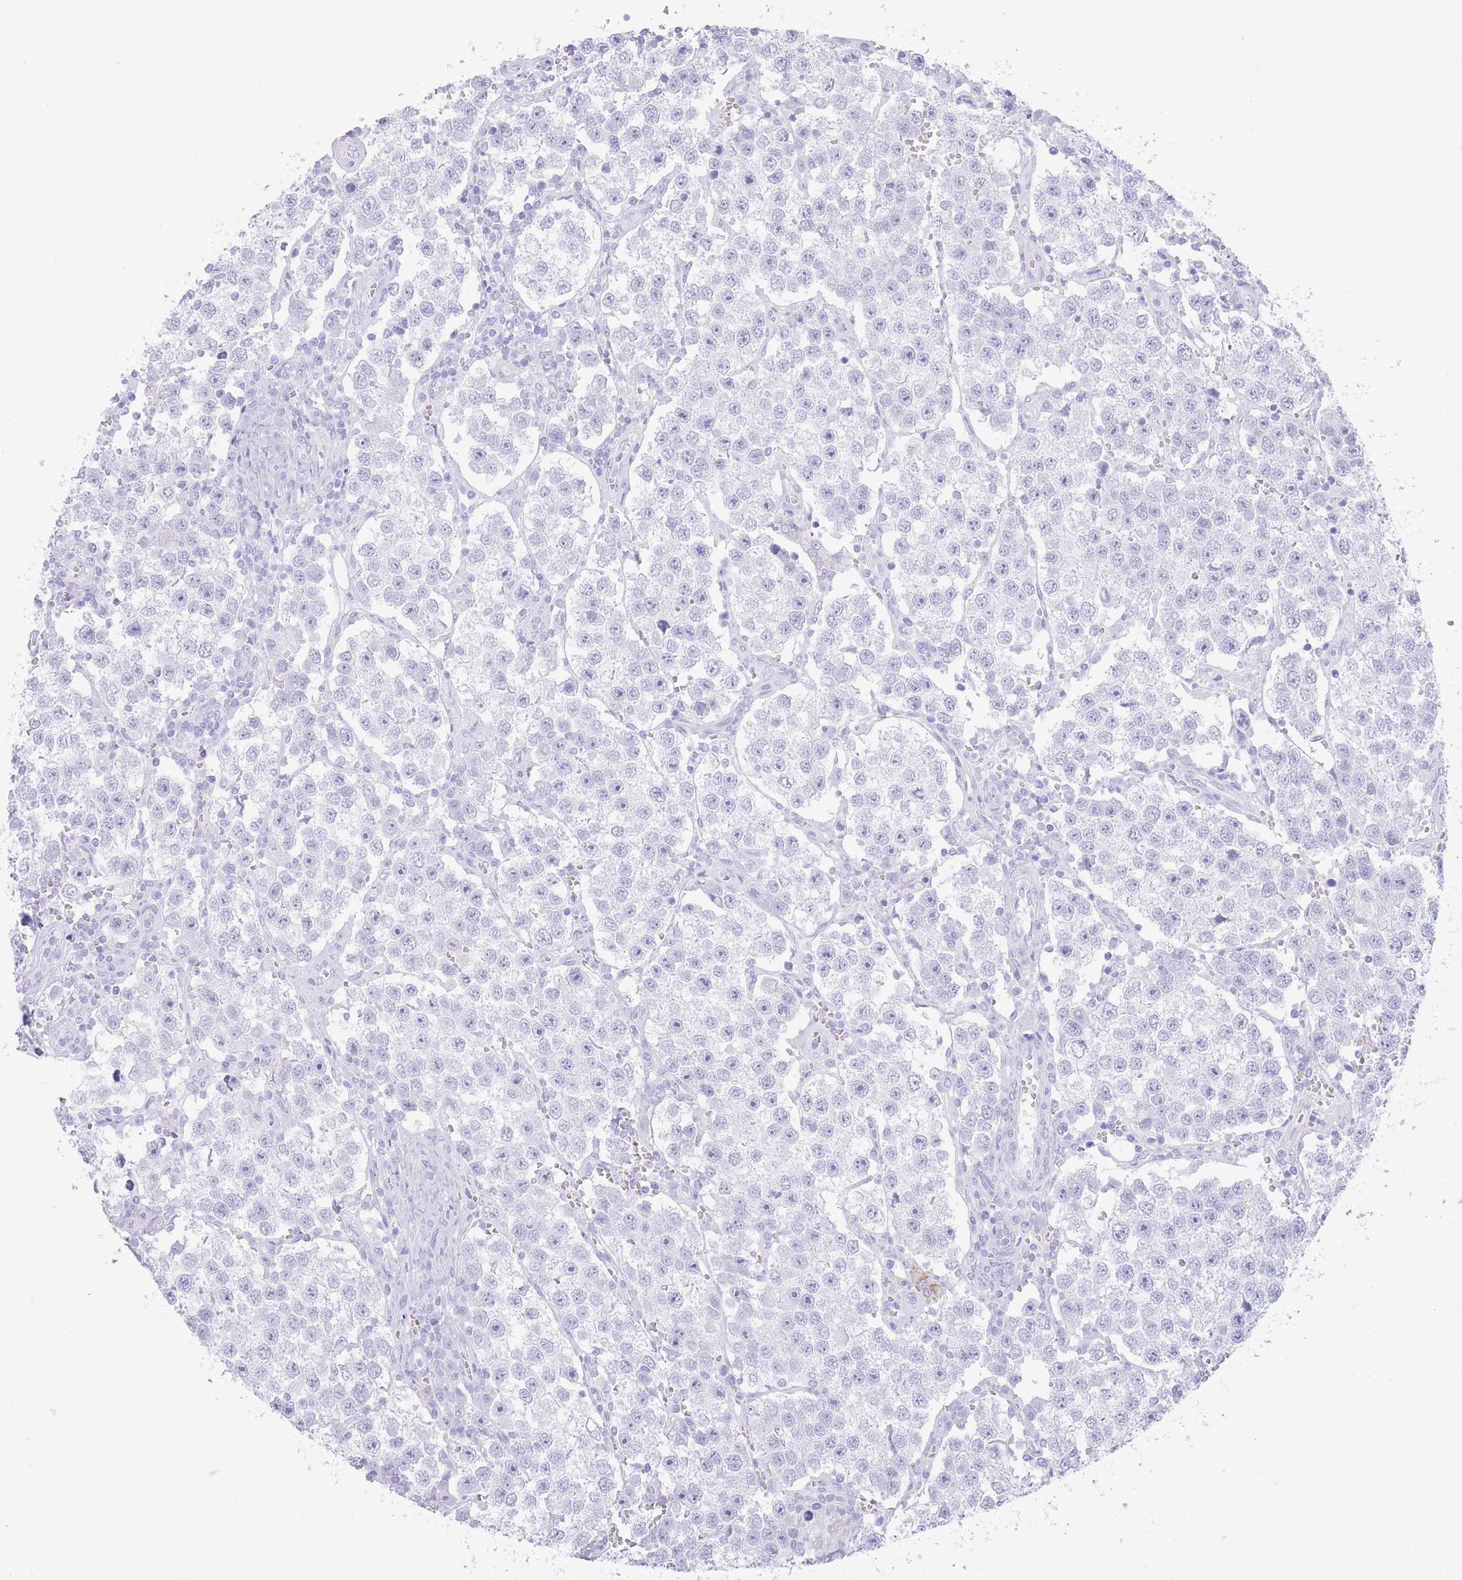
{"staining": {"intensity": "negative", "quantity": "none", "location": "none"}, "tissue": "testis cancer", "cell_type": "Tumor cells", "image_type": "cancer", "snomed": [{"axis": "morphology", "description": "Seminoma, NOS"}, {"axis": "topography", "description": "Testis"}], "caption": "IHC image of neoplastic tissue: testis seminoma stained with DAB (3,3'-diaminobenzidine) demonstrates no significant protein staining in tumor cells.", "gene": "ELOA2", "patient": {"sex": "male", "age": 37}}